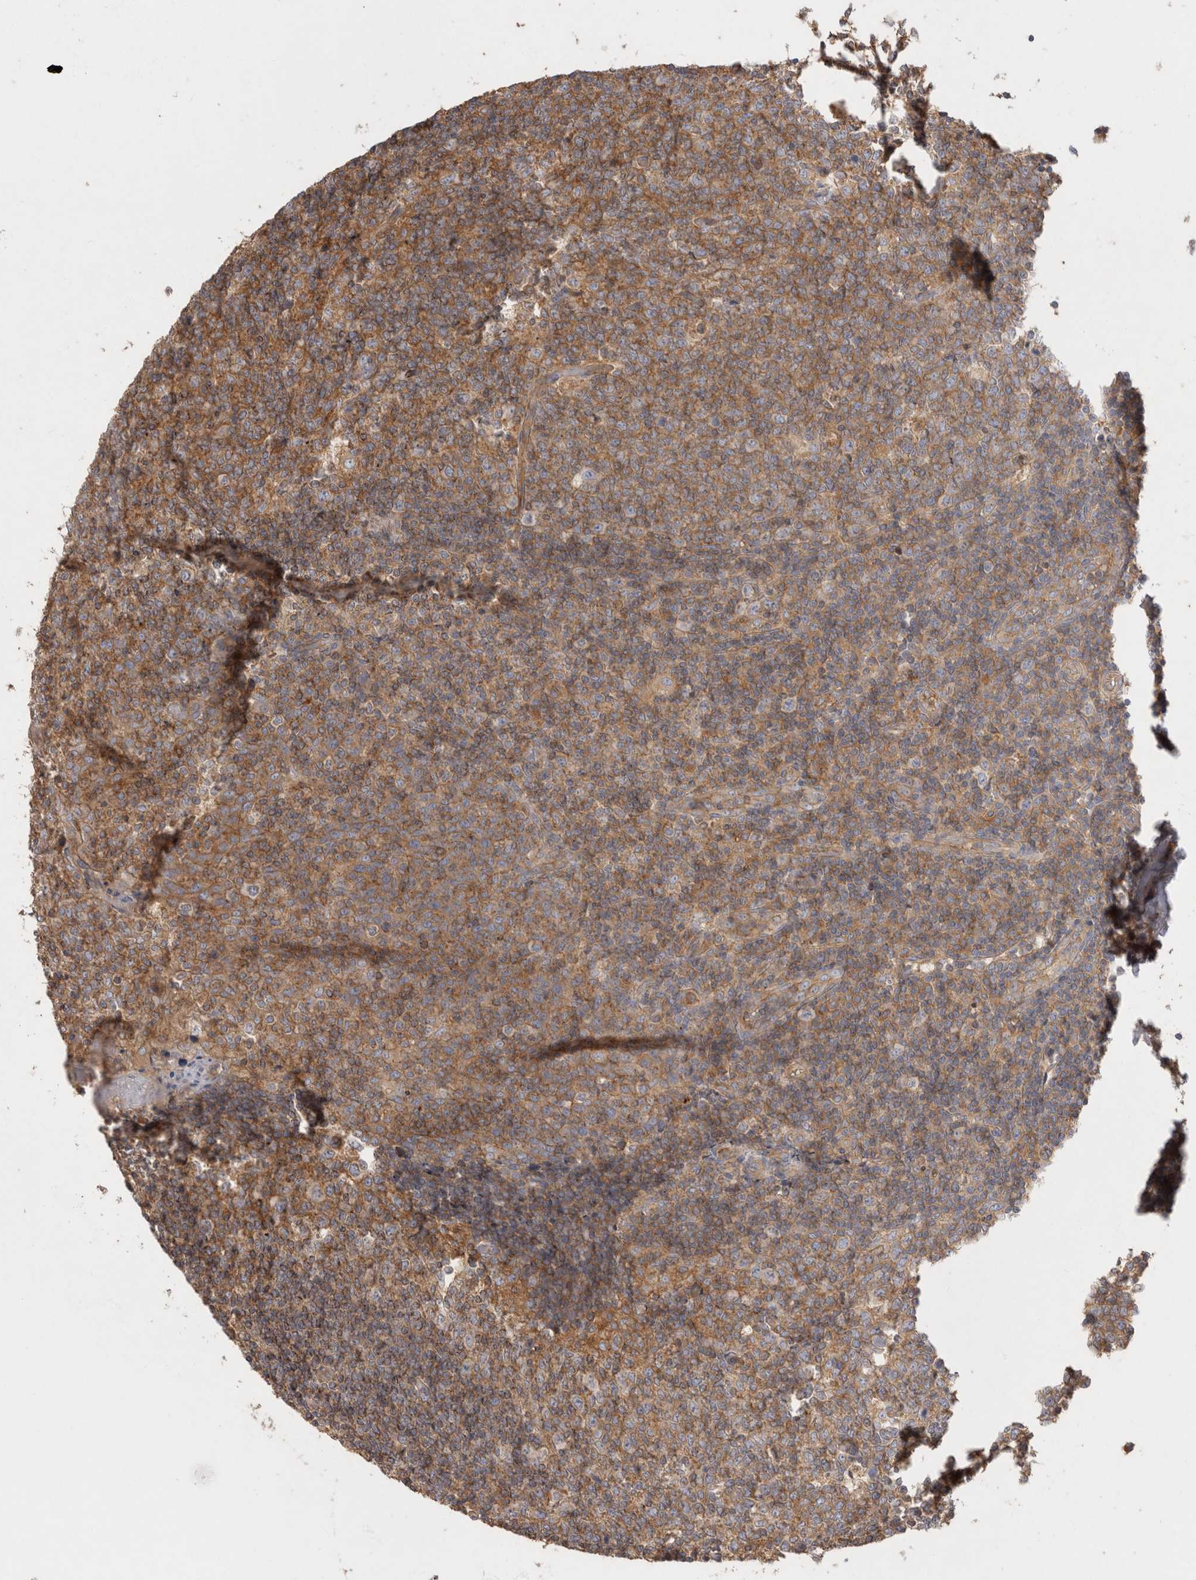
{"staining": {"intensity": "moderate", "quantity": ">75%", "location": "cytoplasmic/membranous"}, "tissue": "tonsil", "cell_type": "Germinal center cells", "image_type": "normal", "snomed": [{"axis": "morphology", "description": "Normal tissue, NOS"}, {"axis": "topography", "description": "Tonsil"}], "caption": "Immunohistochemical staining of unremarkable human tonsil shows moderate cytoplasmic/membranous protein staining in about >75% of germinal center cells.", "gene": "CHMP6", "patient": {"sex": "female", "age": 19}}